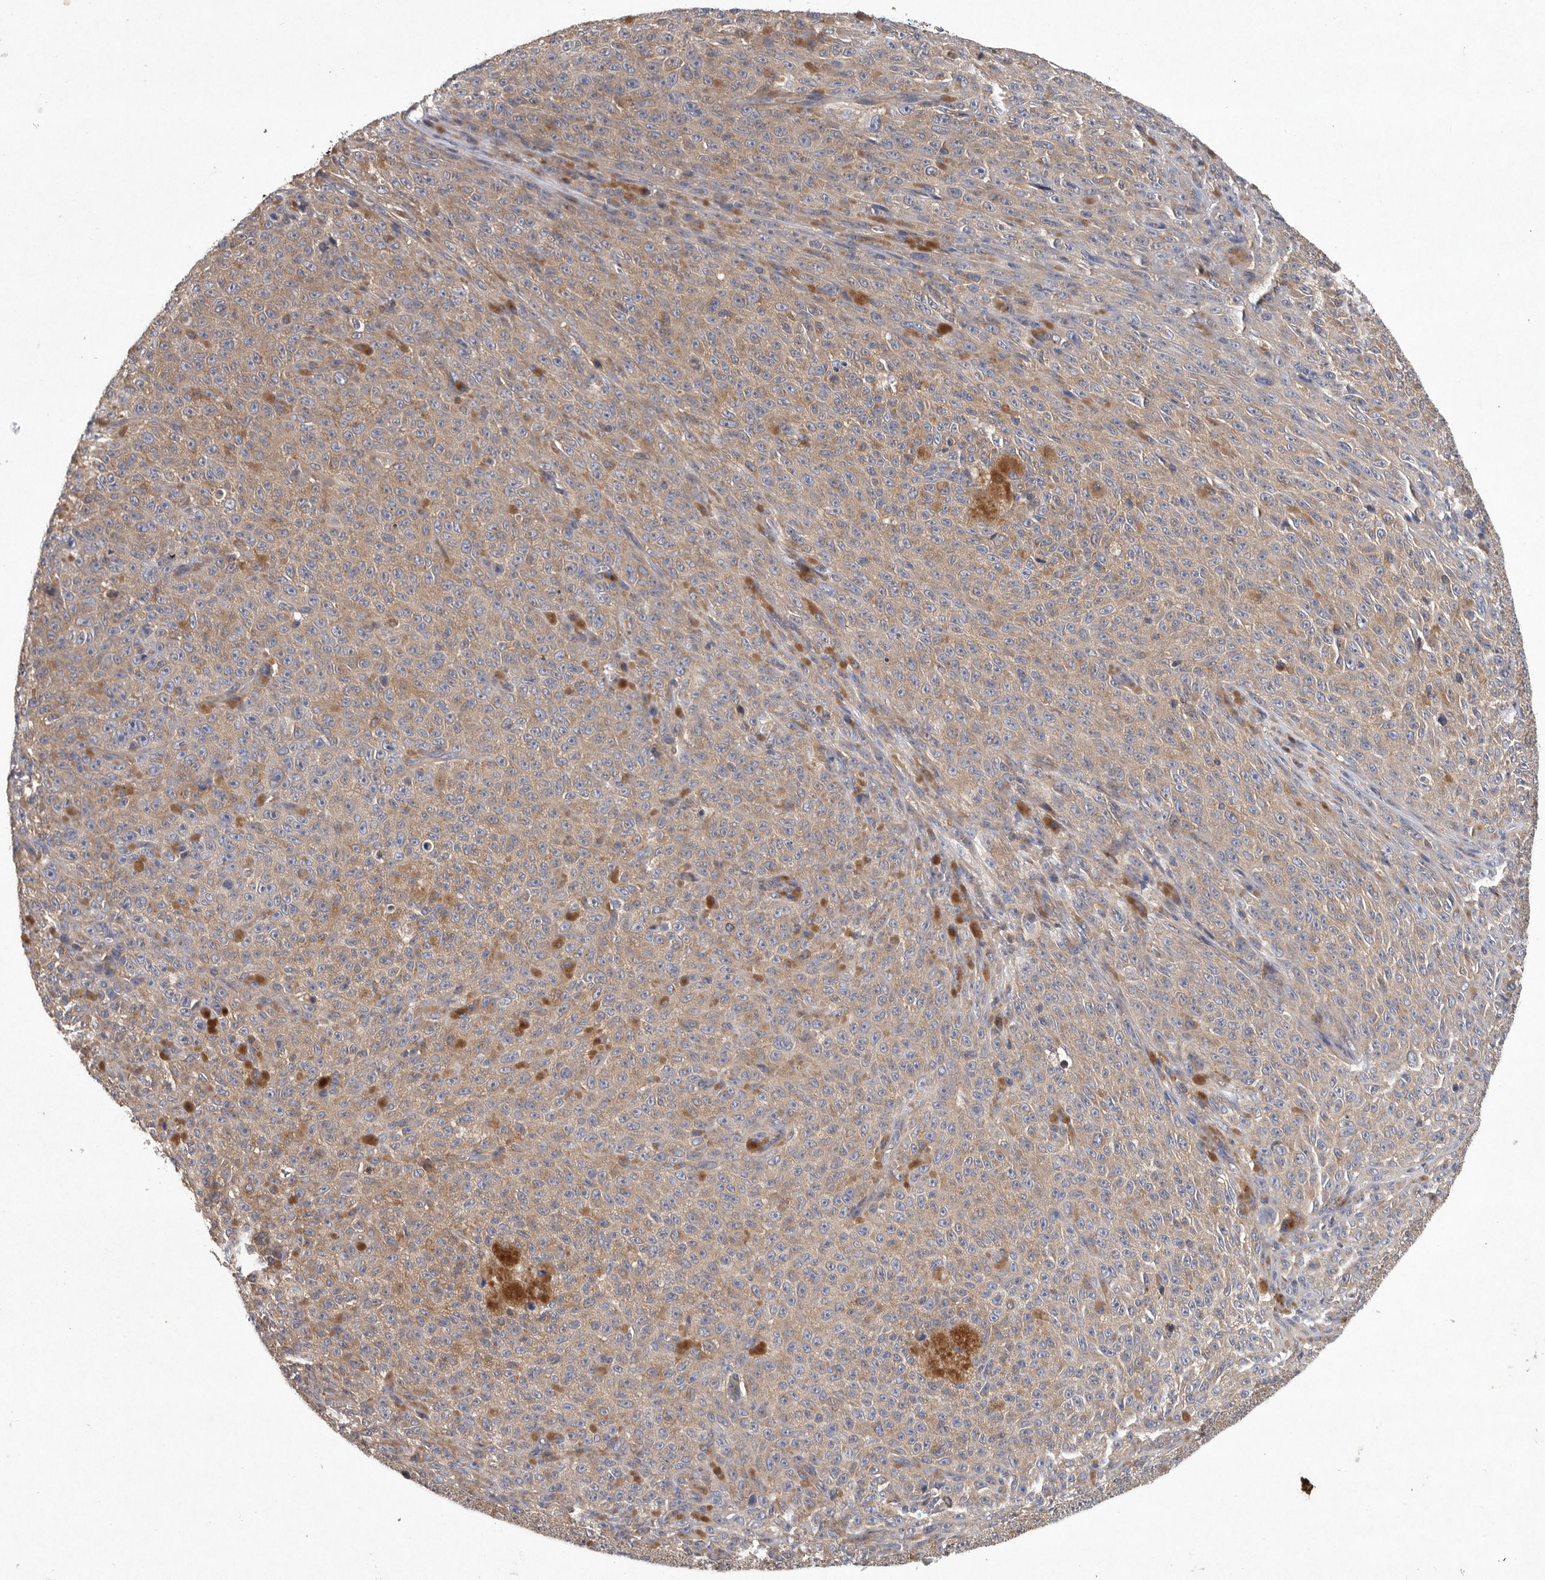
{"staining": {"intensity": "weak", "quantity": ">75%", "location": "cytoplasmic/membranous"}, "tissue": "melanoma", "cell_type": "Tumor cells", "image_type": "cancer", "snomed": [{"axis": "morphology", "description": "Malignant melanoma, NOS"}, {"axis": "topography", "description": "Skin"}], "caption": "An IHC image of tumor tissue is shown. Protein staining in brown shows weak cytoplasmic/membranous positivity in melanoma within tumor cells.", "gene": "OXR1", "patient": {"sex": "female", "age": 82}}